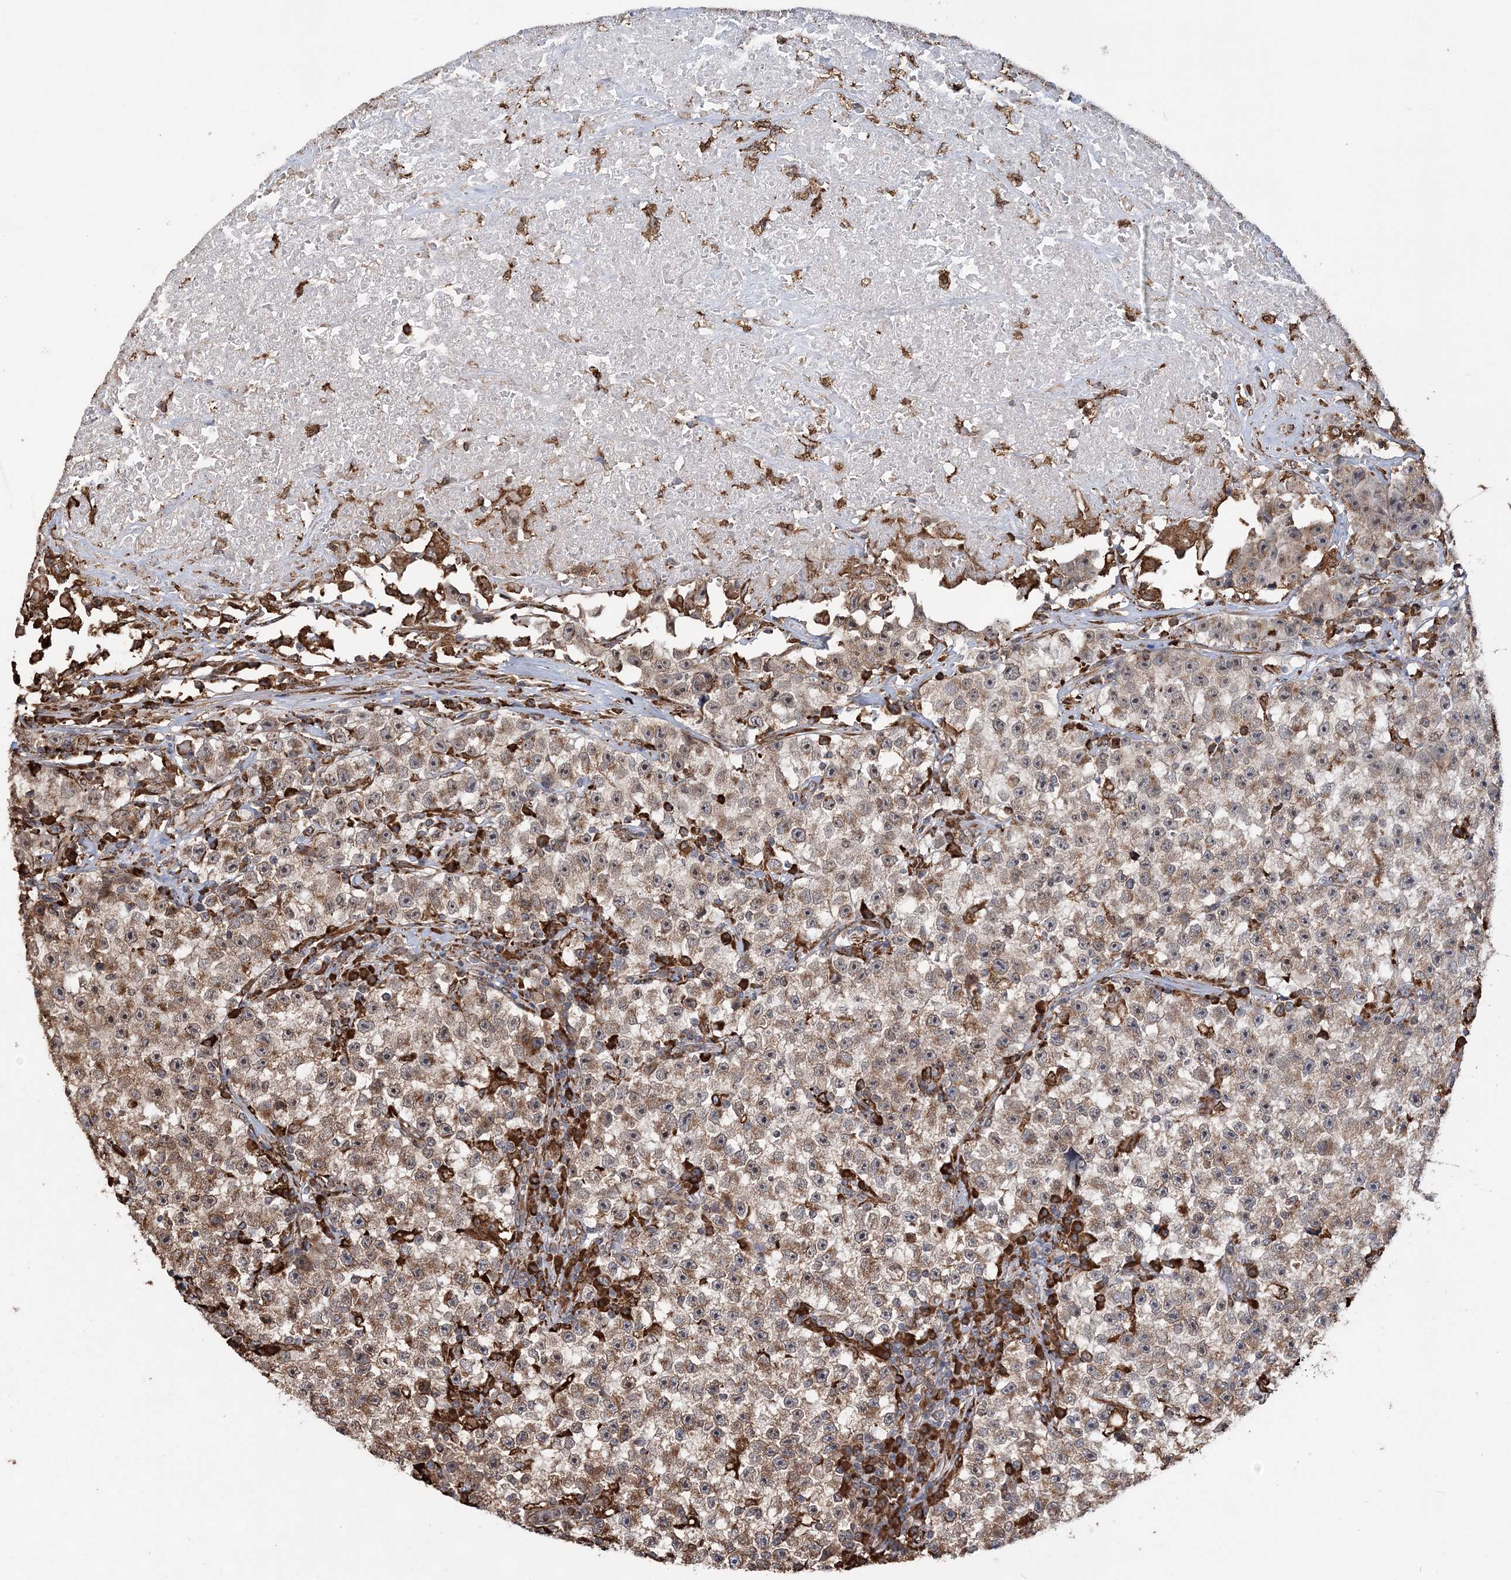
{"staining": {"intensity": "moderate", "quantity": ">75%", "location": "cytoplasmic/membranous"}, "tissue": "testis cancer", "cell_type": "Tumor cells", "image_type": "cancer", "snomed": [{"axis": "morphology", "description": "Seminoma, NOS"}, {"axis": "topography", "description": "Testis"}], "caption": "A photomicrograph of testis cancer (seminoma) stained for a protein reveals moderate cytoplasmic/membranous brown staining in tumor cells.", "gene": "WDR12", "patient": {"sex": "male", "age": 22}}